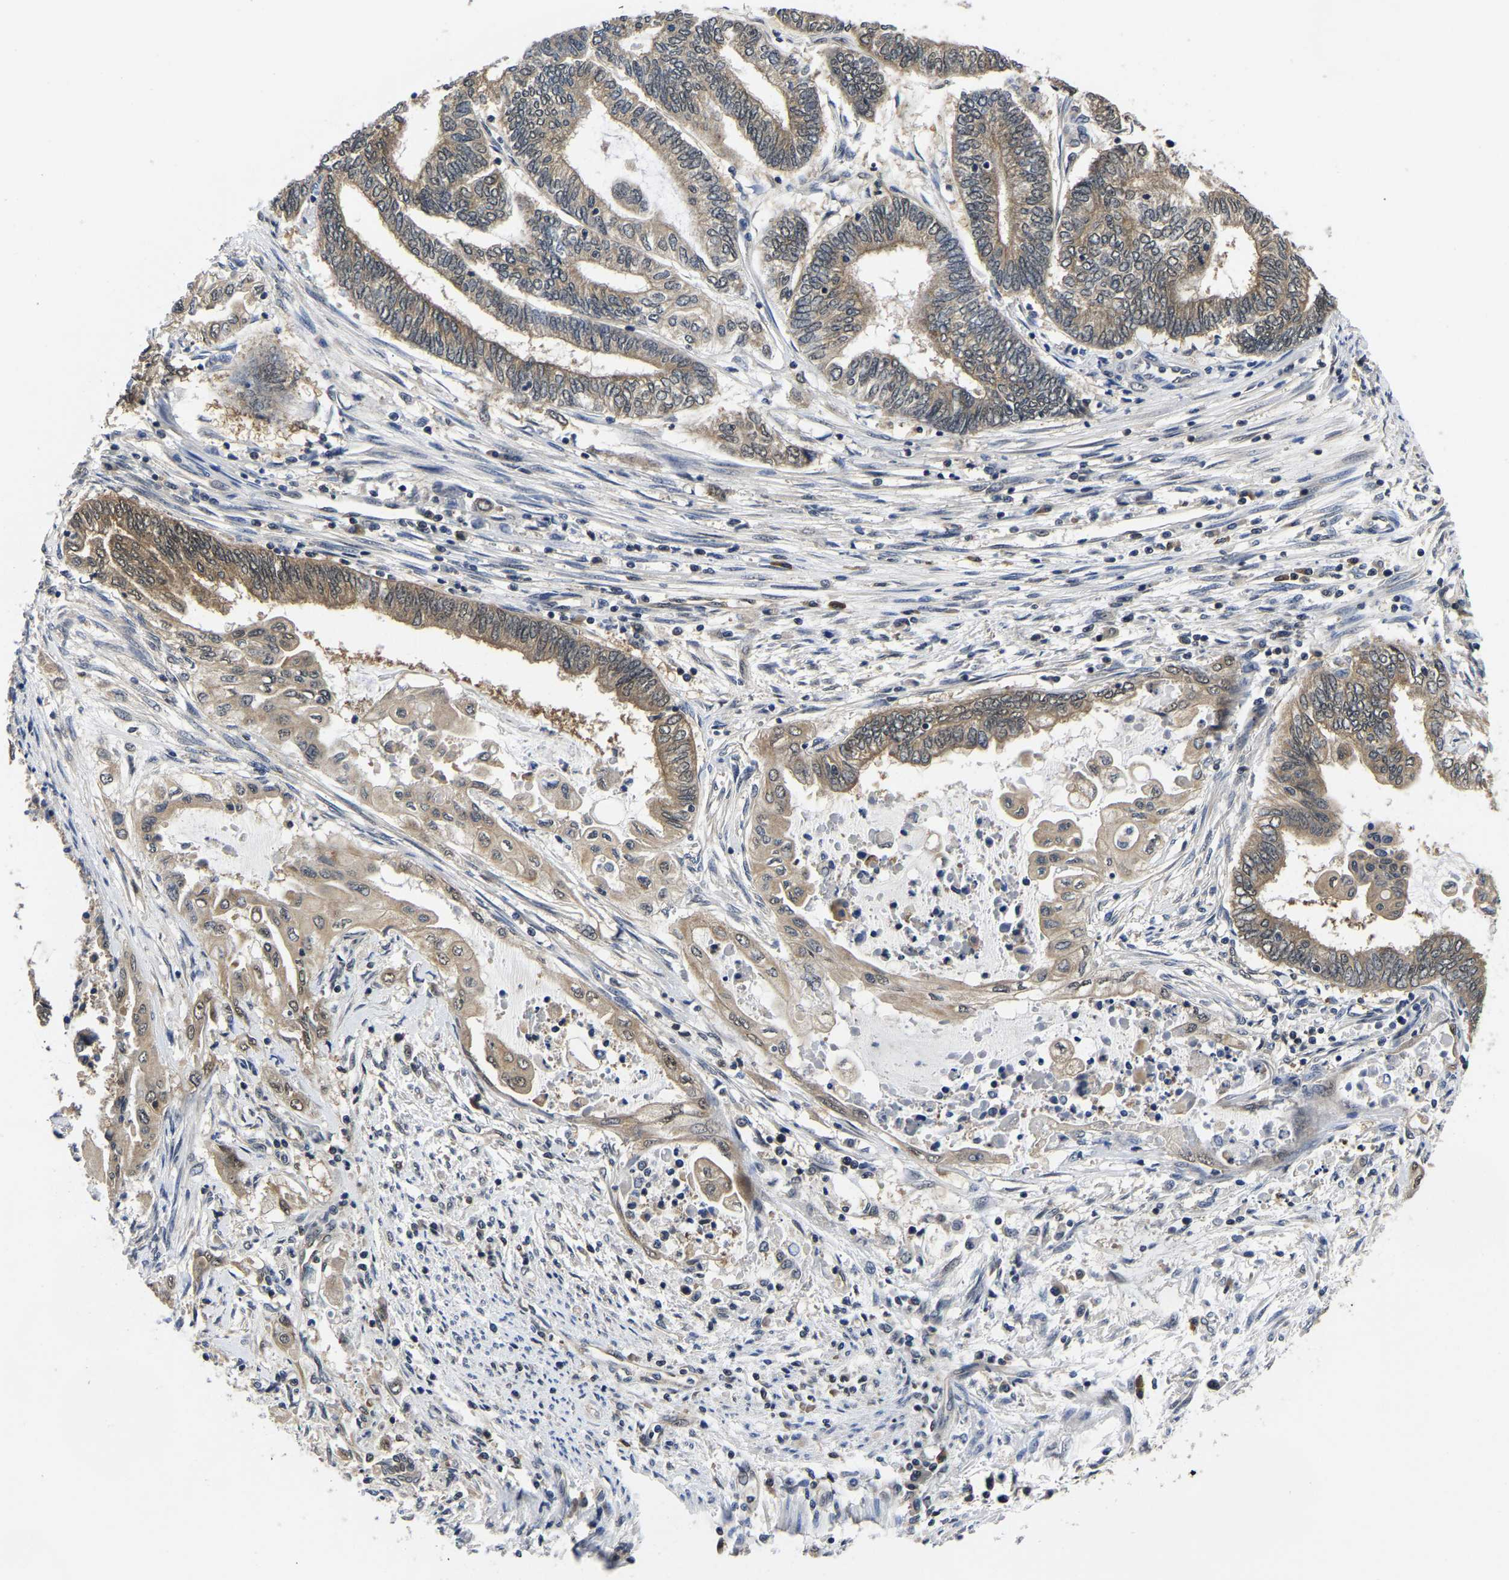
{"staining": {"intensity": "weak", "quantity": ">75%", "location": "cytoplasmic/membranous"}, "tissue": "endometrial cancer", "cell_type": "Tumor cells", "image_type": "cancer", "snomed": [{"axis": "morphology", "description": "Adenocarcinoma, NOS"}, {"axis": "topography", "description": "Uterus"}, {"axis": "topography", "description": "Endometrium"}], "caption": "Immunohistochemistry (IHC) of human endometrial cancer (adenocarcinoma) exhibits low levels of weak cytoplasmic/membranous staining in approximately >75% of tumor cells.", "gene": "MCOLN2", "patient": {"sex": "female", "age": 70}}